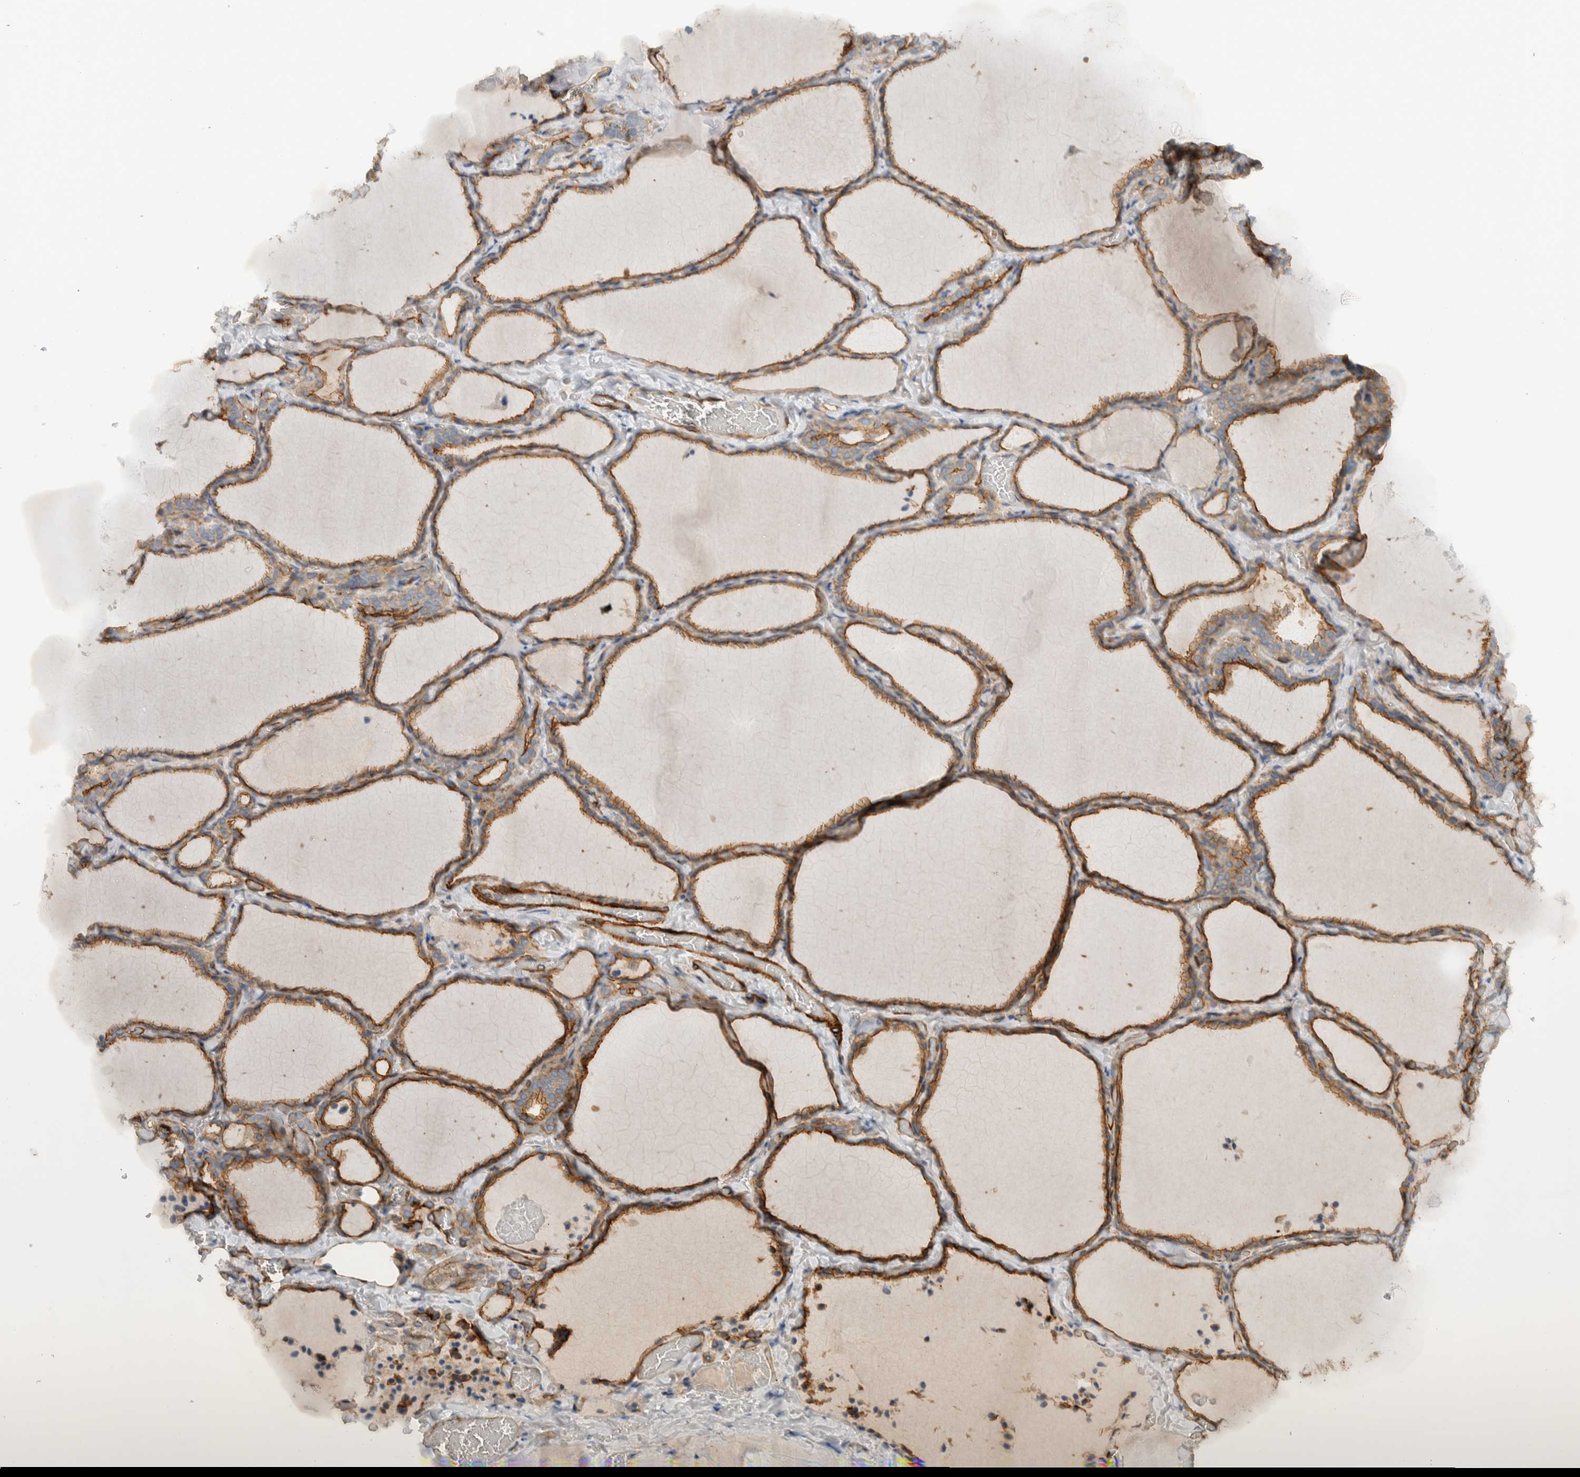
{"staining": {"intensity": "moderate", "quantity": ">75%", "location": "cytoplasmic/membranous"}, "tissue": "thyroid gland", "cell_type": "Glandular cells", "image_type": "normal", "snomed": [{"axis": "morphology", "description": "Normal tissue, NOS"}, {"axis": "topography", "description": "Thyroid gland"}], "caption": "Immunohistochemical staining of normal thyroid gland shows moderate cytoplasmic/membranous protein staining in about >75% of glandular cells. (IHC, brightfield microscopy, high magnification).", "gene": "MPRIP", "patient": {"sex": "female", "age": 22}}